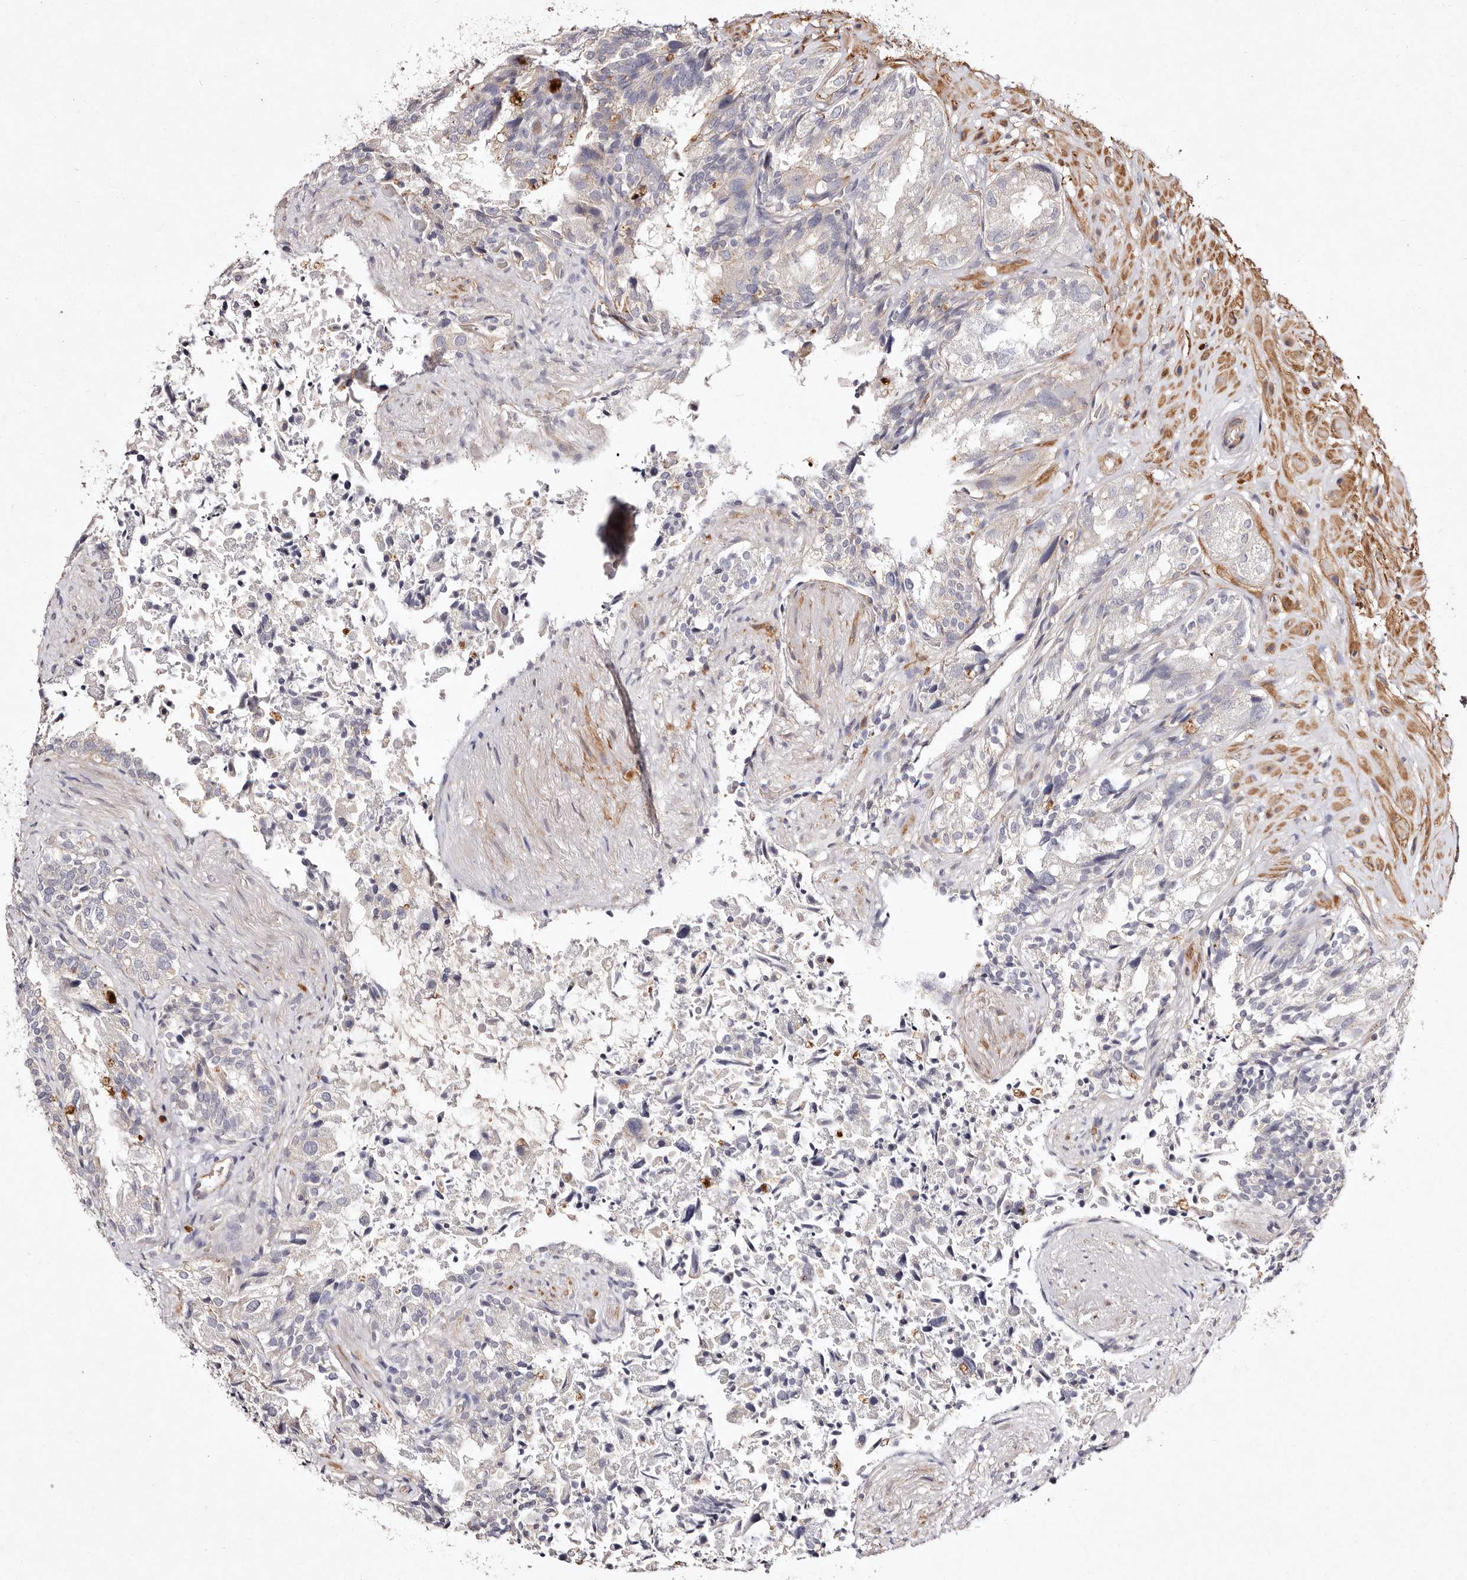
{"staining": {"intensity": "negative", "quantity": "none", "location": "none"}, "tissue": "seminal vesicle", "cell_type": "Glandular cells", "image_type": "normal", "snomed": [{"axis": "morphology", "description": "Normal tissue, NOS"}, {"axis": "topography", "description": "Seminal veicle"}, {"axis": "topography", "description": "Peripheral nerve tissue"}], "caption": "Glandular cells show no significant protein expression in unremarkable seminal vesicle. (Immunohistochemistry, brightfield microscopy, high magnification).", "gene": "MTMR11", "patient": {"sex": "male", "age": 63}}